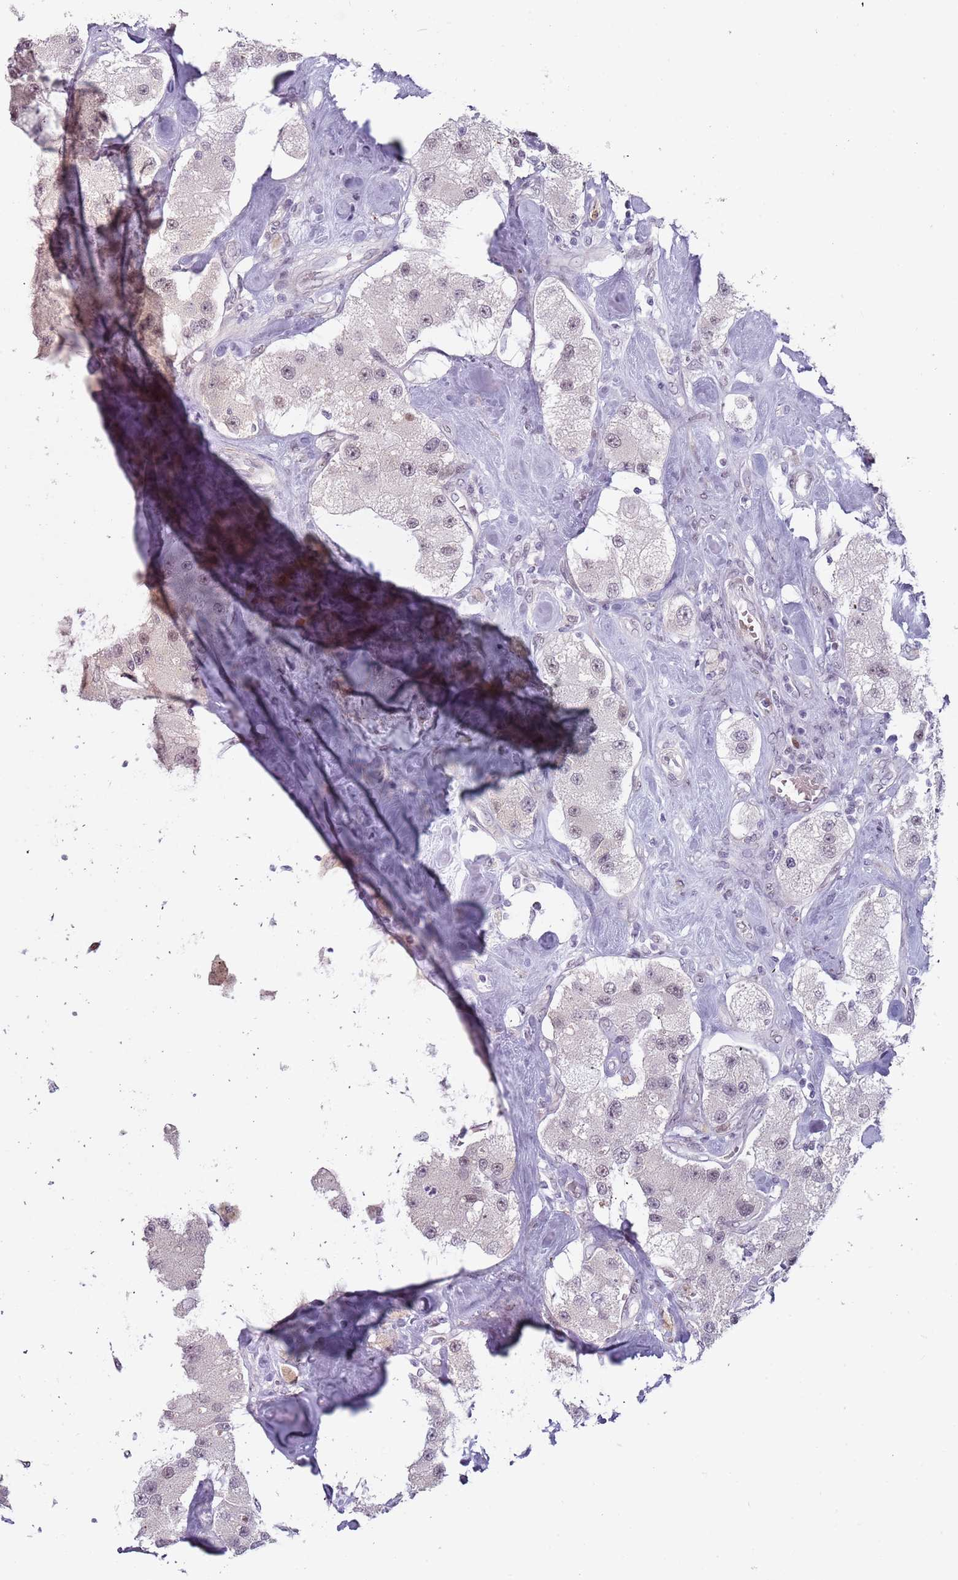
{"staining": {"intensity": "negative", "quantity": "none", "location": "none"}, "tissue": "carcinoid", "cell_type": "Tumor cells", "image_type": "cancer", "snomed": [{"axis": "morphology", "description": "Carcinoid, malignant, NOS"}, {"axis": "topography", "description": "Pancreas"}], "caption": "The photomicrograph demonstrates no significant expression in tumor cells of carcinoid.", "gene": "REXO4", "patient": {"sex": "male", "age": 41}}